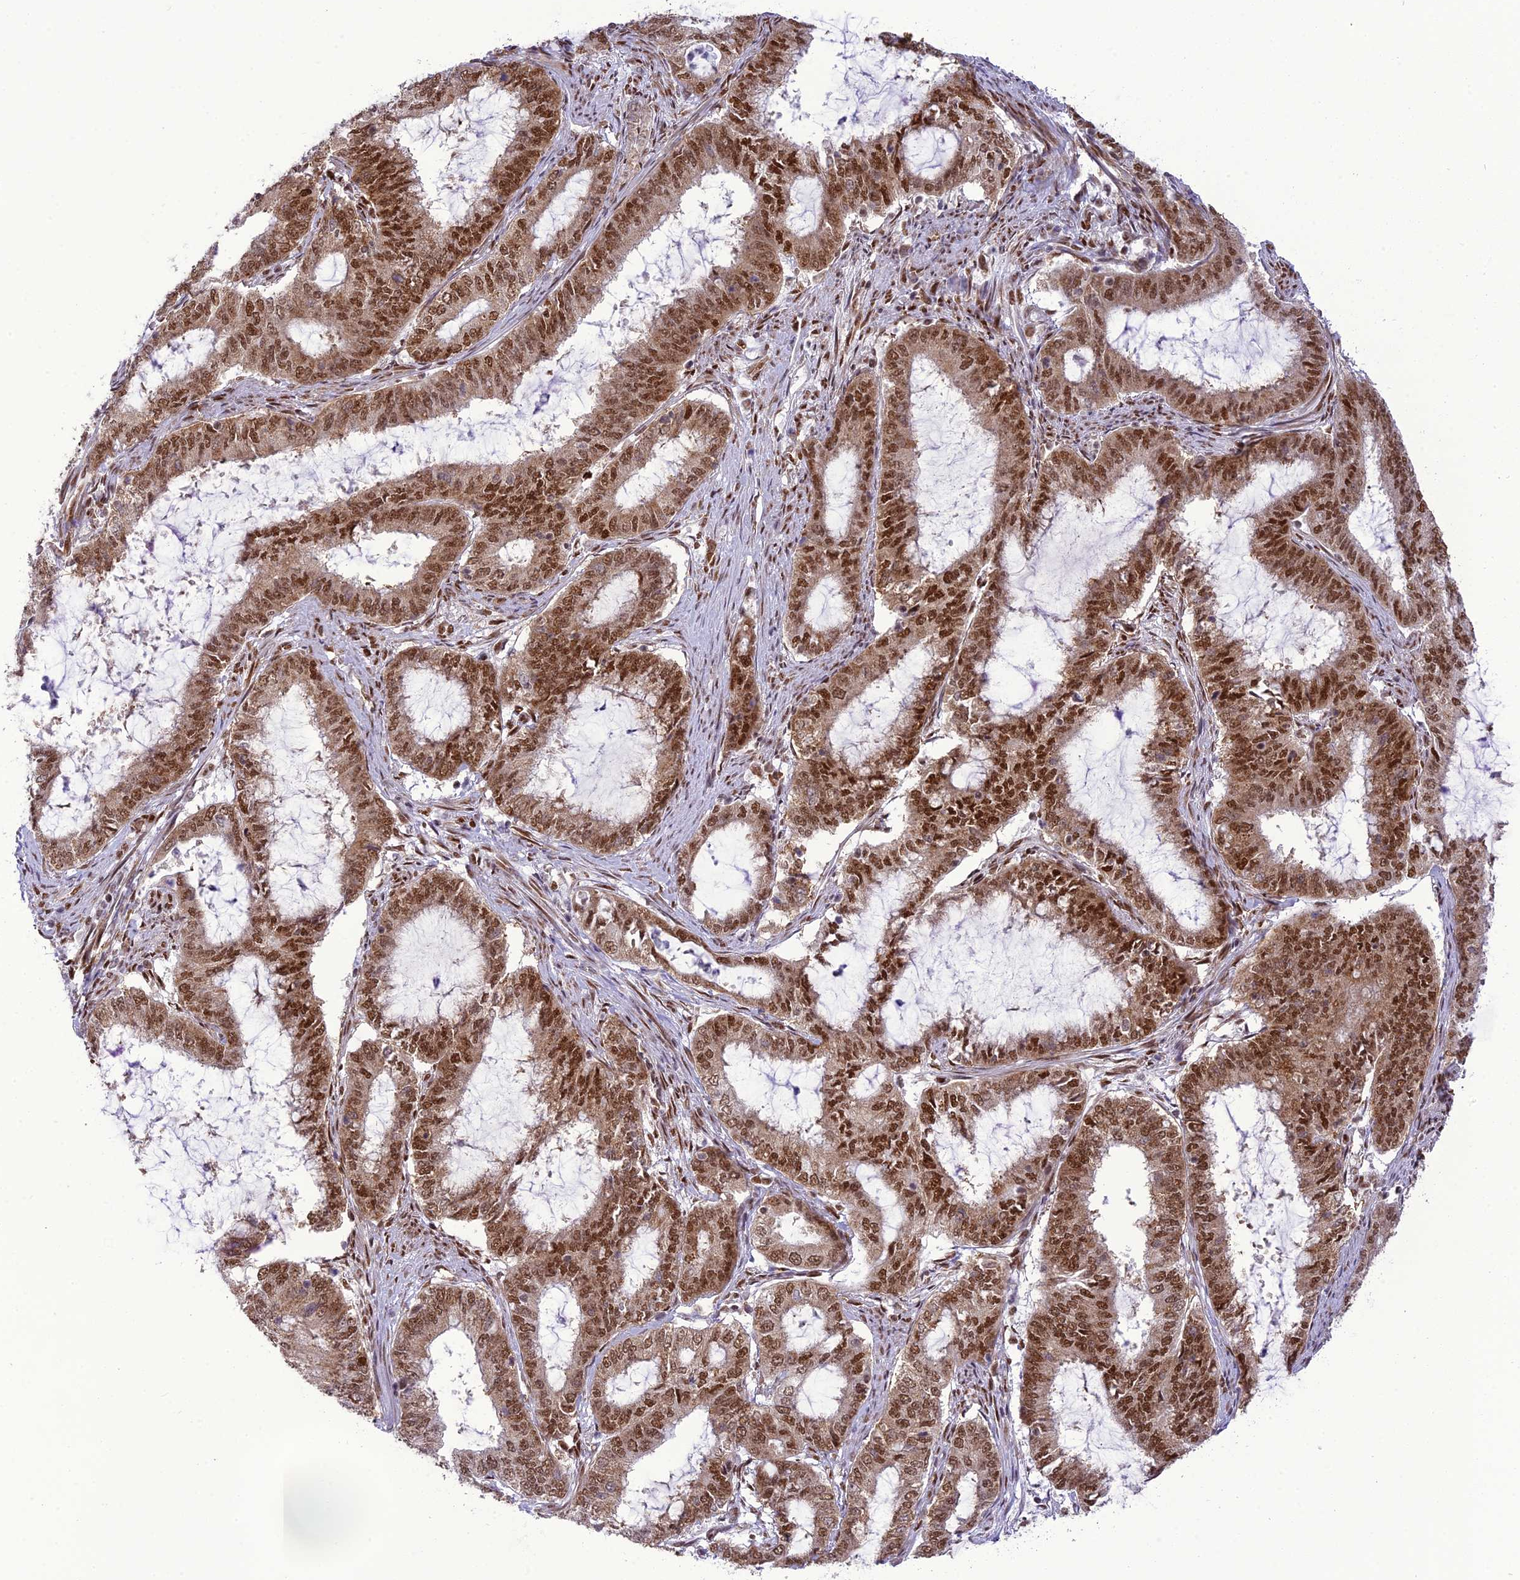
{"staining": {"intensity": "strong", "quantity": ">75%", "location": "nuclear"}, "tissue": "endometrial cancer", "cell_type": "Tumor cells", "image_type": "cancer", "snomed": [{"axis": "morphology", "description": "Adenocarcinoma, NOS"}, {"axis": "topography", "description": "Endometrium"}], "caption": "Strong nuclear staining for a protein is present in about >75% of tumor cells of endometrial adenocarcinoma using IHC.", "gene": "DDX1", "patient": {"sex": "female", "age": 51}}